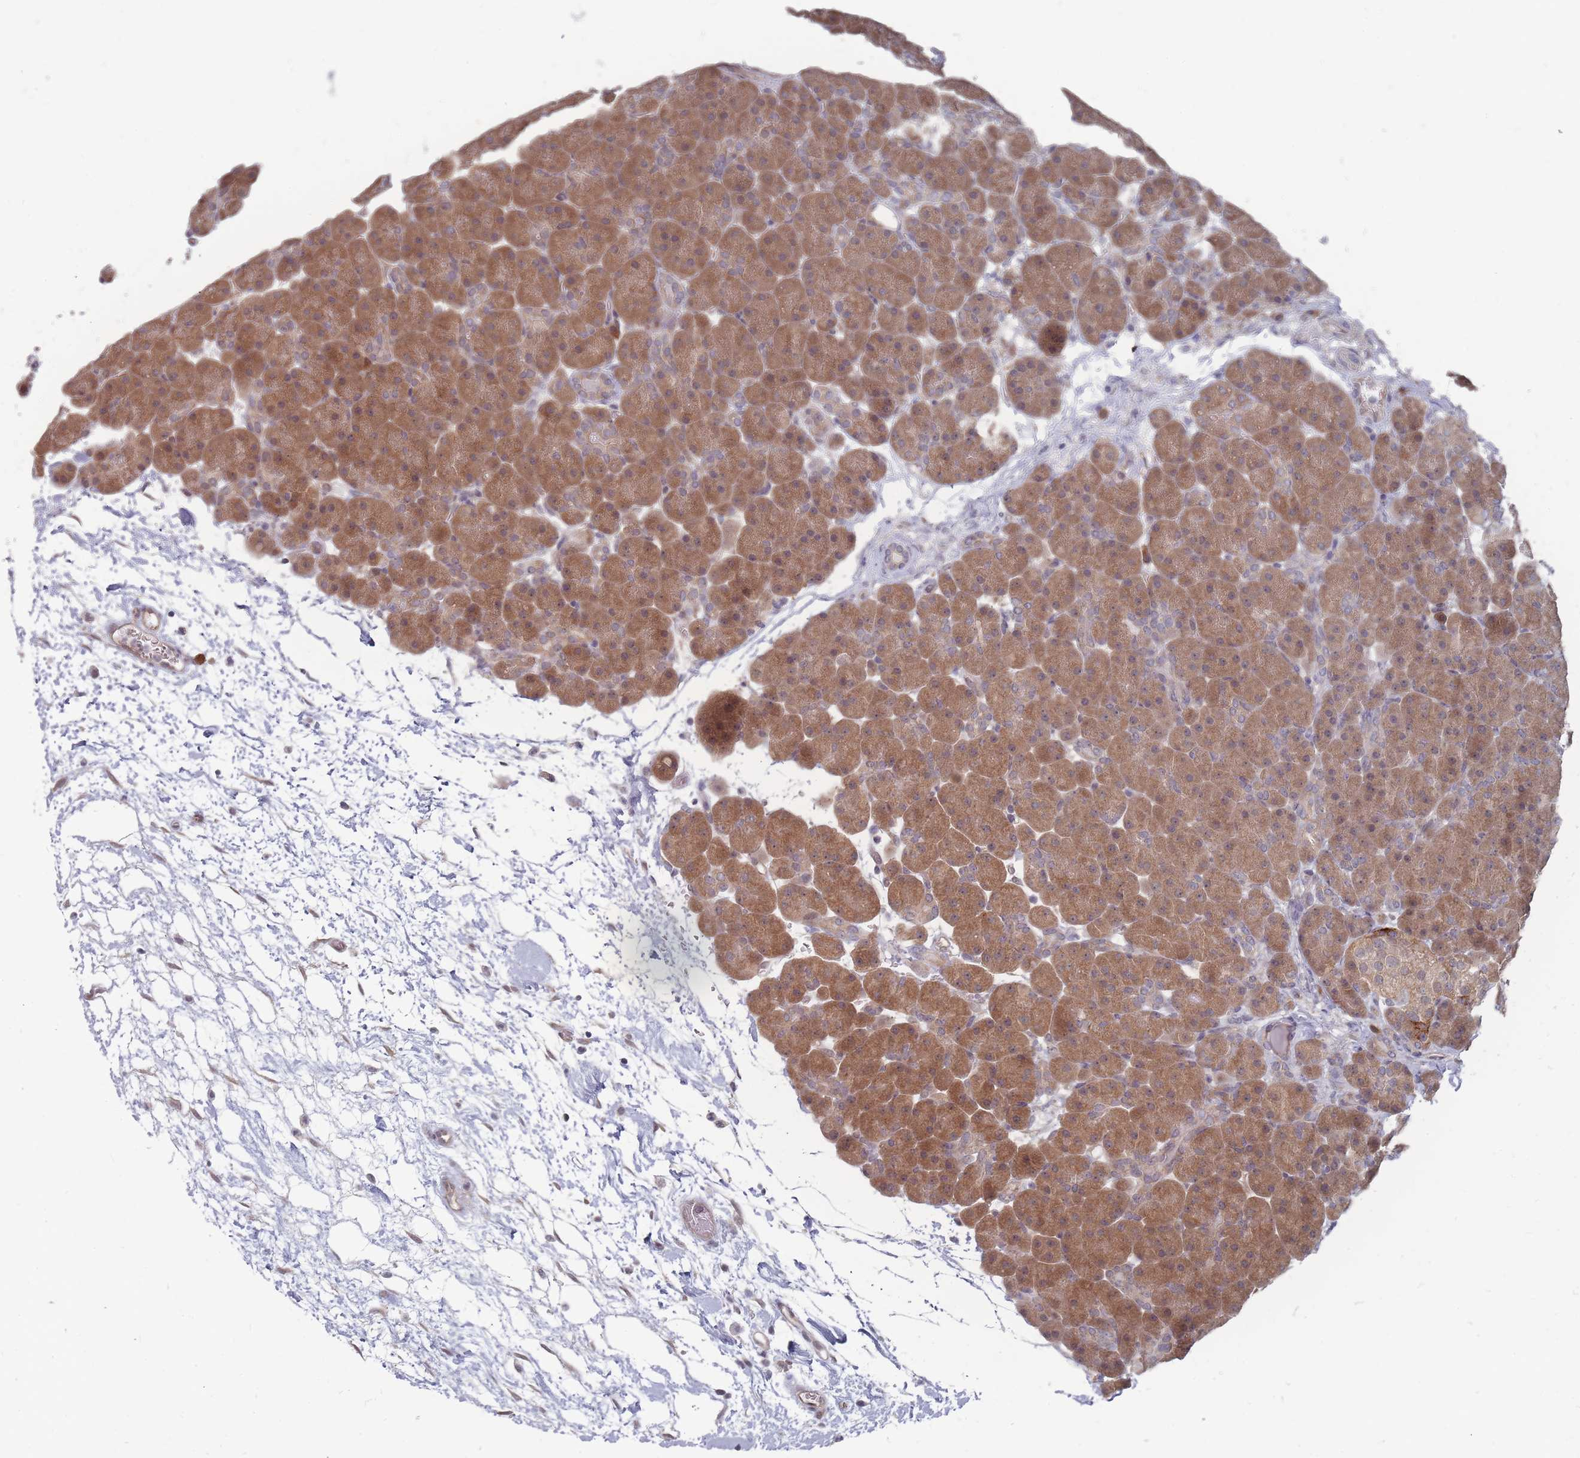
{"staining": {"intensity": "moderate", "quantity": ">75%", "location": "cytoplasmic/membranous,nuclear"}, "tissue": "pancreas", "cell_type": "Exocrine glandular cells", "image_type": "normal", "snomed": [{"axis": "morphology", "description": "Normal tissue, NOS"}, {"axis": "topography", "description": "Pancreas"}], "caption": "This histopathology image displays benign pancreas stained with IHC to label a protein in brown. The cytoplasmic/membranous,nuclear of exocrine glandular cells show moderate positivity for the protein. Nuclei are counter-stained blue.", "gene": "NKD1", "patient": {"sex": "male", "age": 66}}